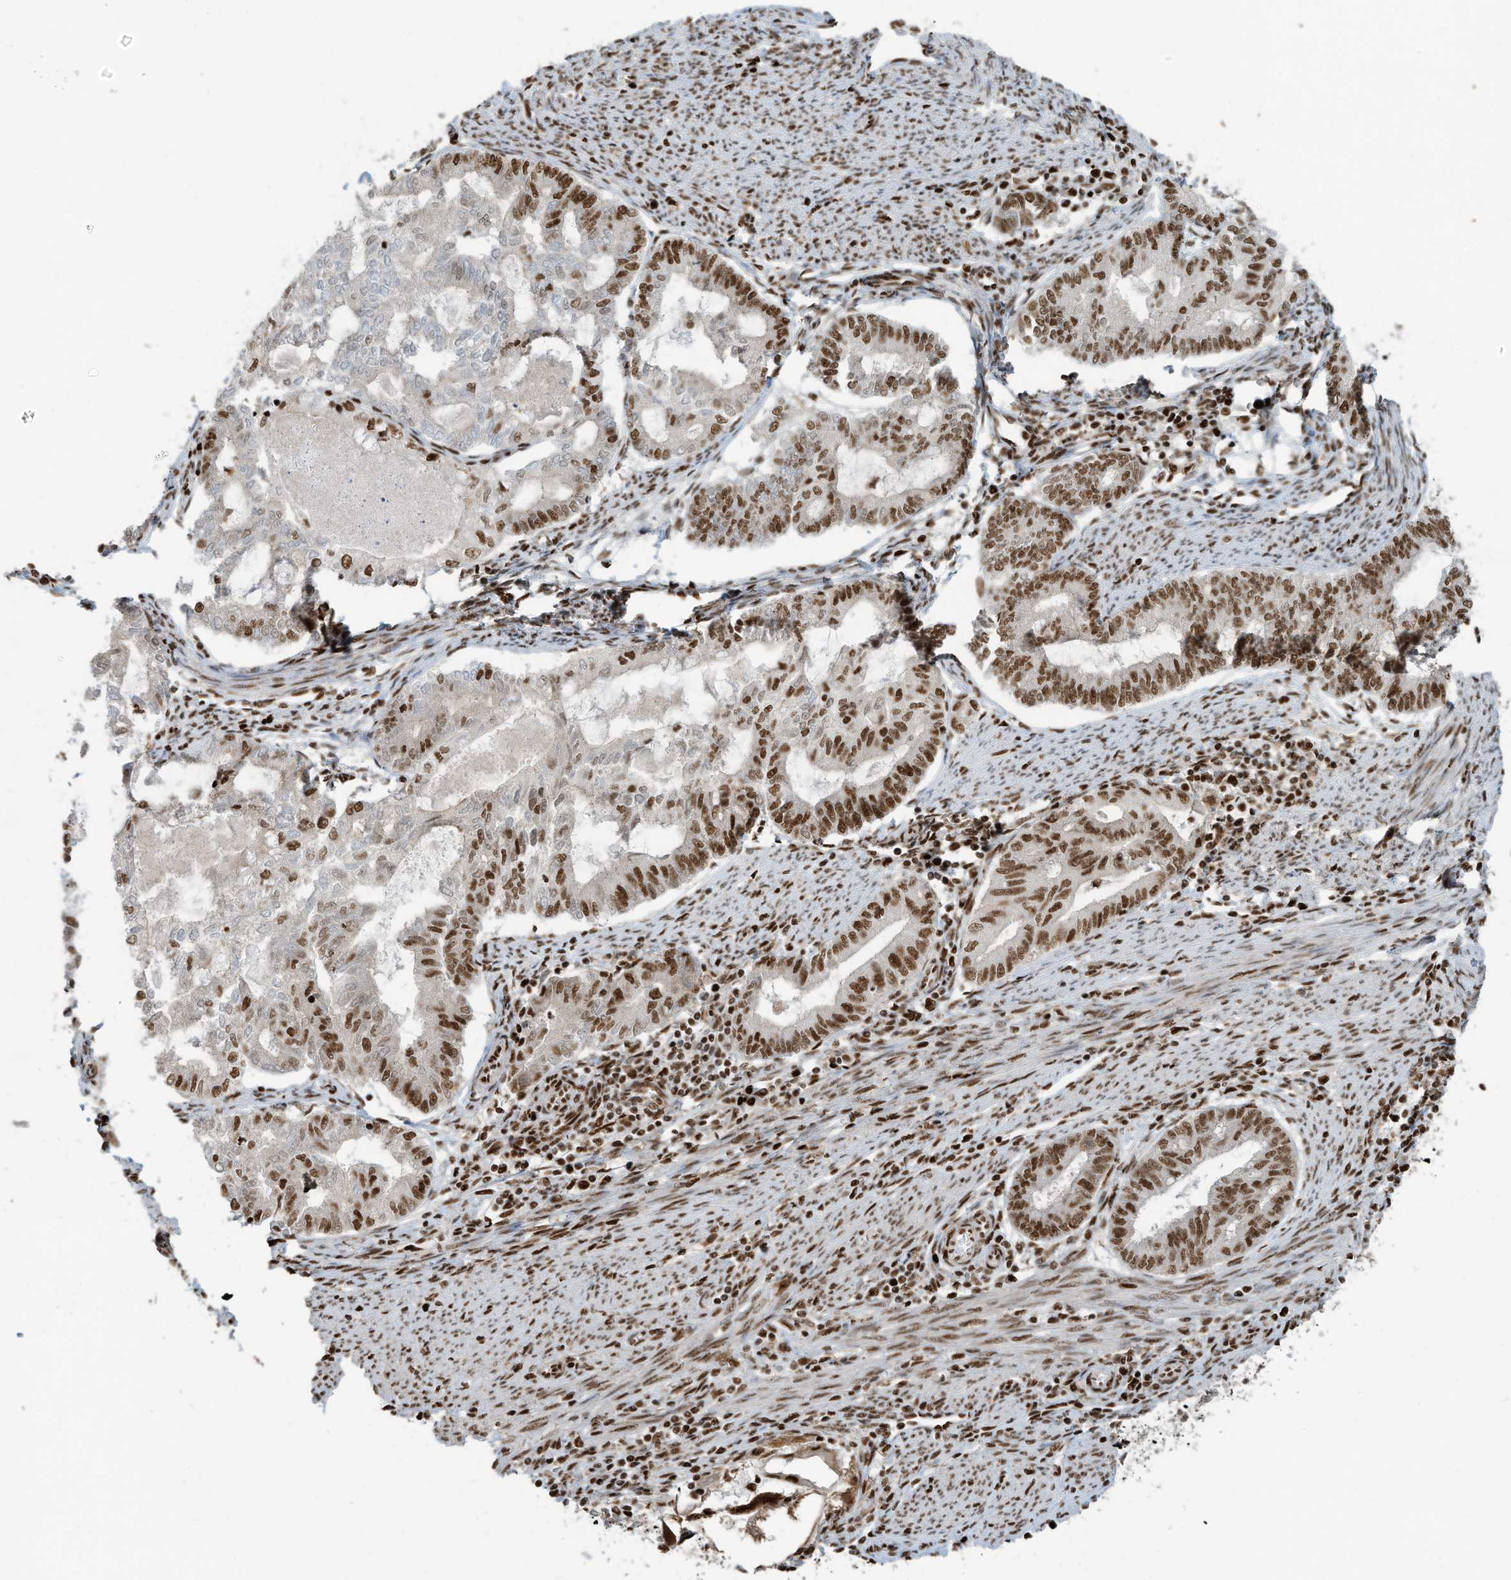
{"staining": {"intensity": "moderate", "quantity": ">75%", "location": "nuclear"}, "tissue": "endometrial cancer", "cell_type": "Tumor cells", "image_type": "cancer", "snomed": [{"axis": "morphology", "description": "Adenocarcinoma, NOS"}, {"axis": "topography", "description": "Endometrium"}], "caption": "Immunohistochemical staining of endometrial cancer reveals medium levels of moderate nuclear staining in approximately >75% of tumor cells.", "gene": "SAMD15", "patient": {"sex": "female", "age": 79}}